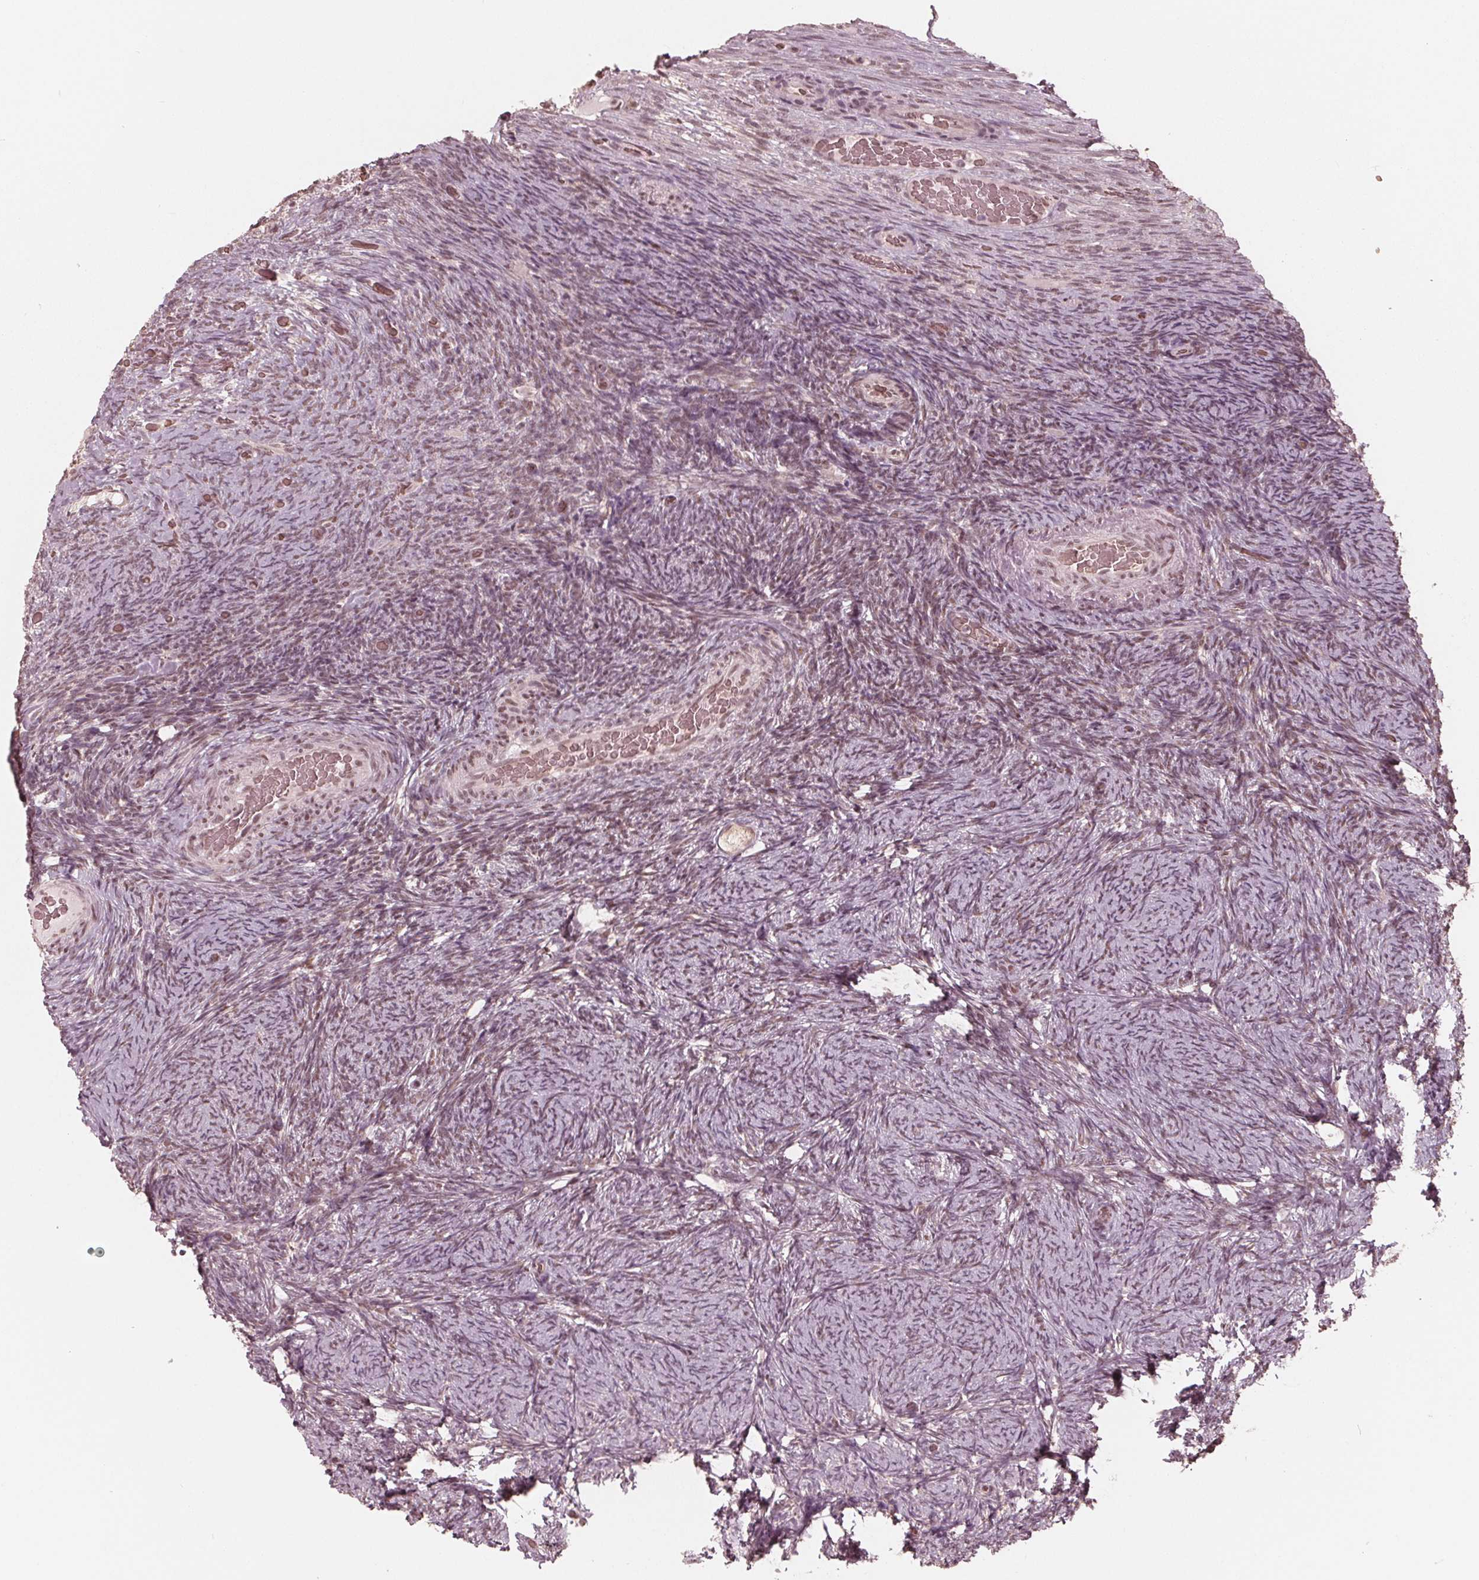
{"staining": {"intensity": "negative", "quantity": "none", "location": "none"}, "tissue": "ovary", "cell_type": "Follicle cells", "image_type": "normal", "snomed": [{"axis": "morphology", "description": "Normal tissue, NOS"}, {"axis": "topography", "description": "Ovary"}], "caption": "A high-resolution histopathology image shows immunohistochemistry (IHC) staining of benign ovary, which exhibits no significant expression in follicle cells.", "gene": "HIRIP3", "patient": {"sex": "female", "age": 34}}